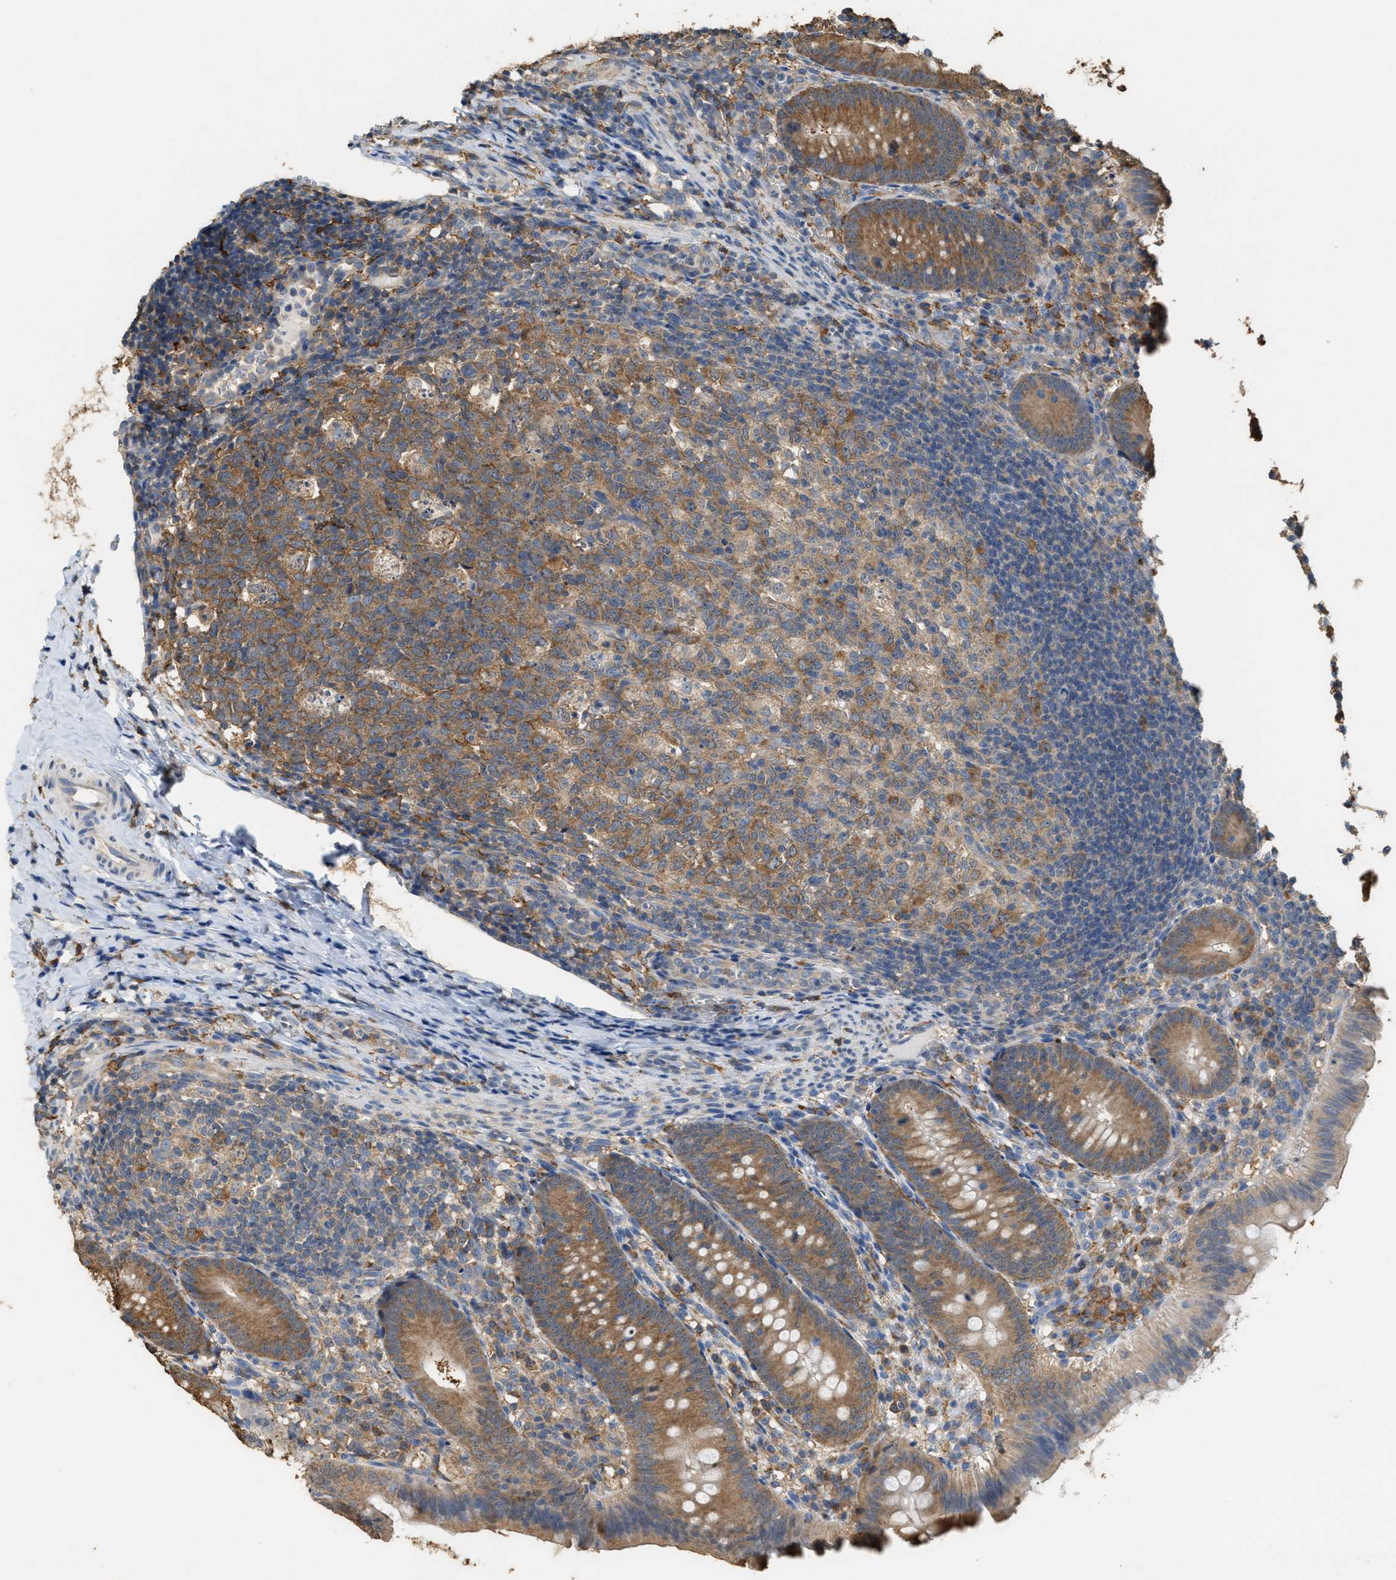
{"staining": {"intensity": "moderate", "quantity": ">75%", "location": "cytoplasmic/membranous"}, "tissue": "appendix", "cell_type": "Glandular cells", "image_type": "normal", "snomed": [{"axis": "morphology", "description": "Normal tissue, NOS"}, {"axis": "topography", "description": "Appendix"}], "caption": "A brown stain labels moderate cytoplasmic/membranous staining of a protein in glandular cells of unremarkable appendix. (Brightfield microscopy of DAB IHC at high magnification).", "gene": "GCN1", "patient": {"sex": "male", "age": 1}}